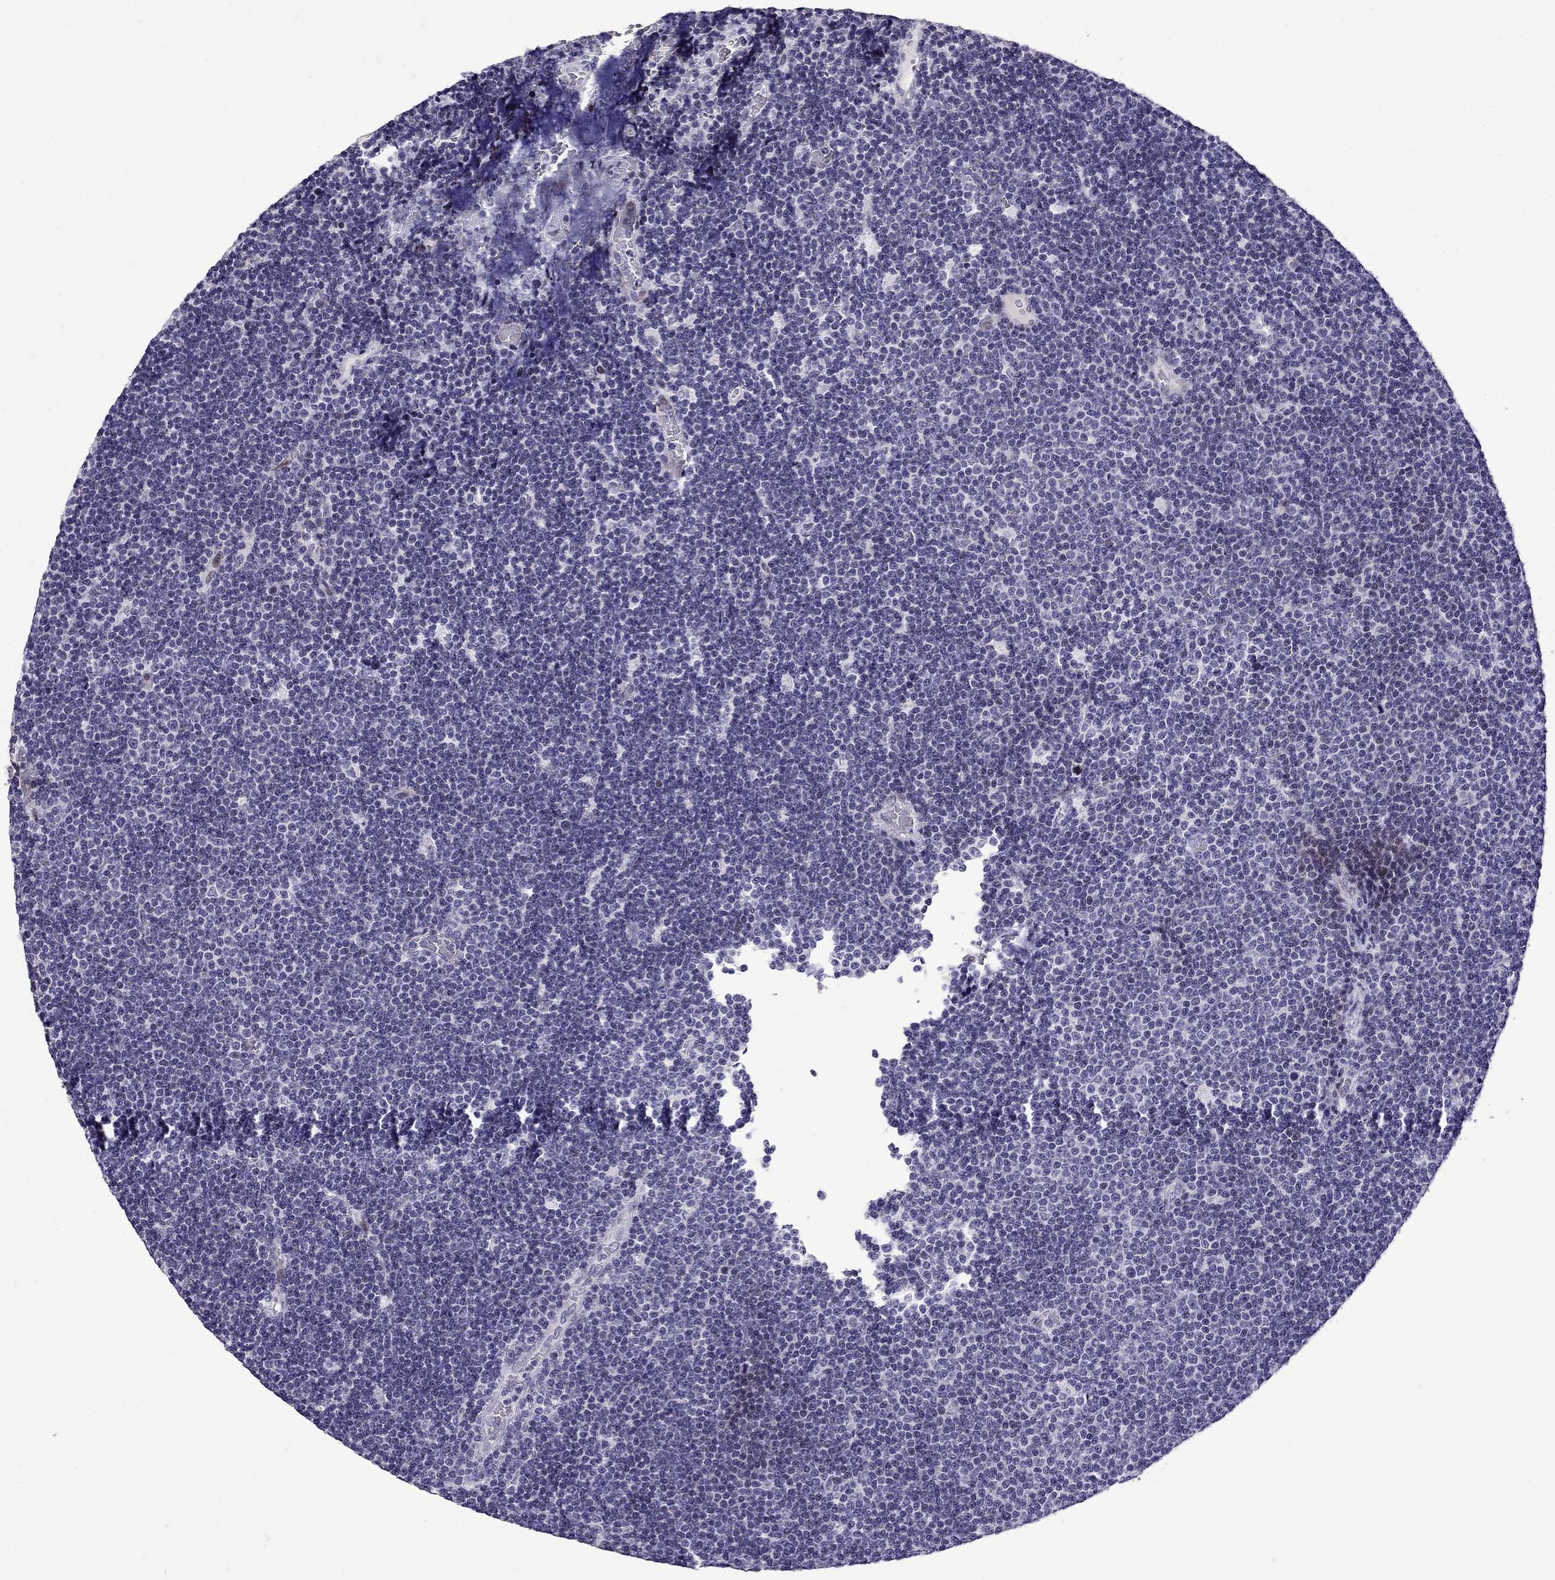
{"staining": {"intensity": "negative", "quantity": "none", "location": "none"}, "tissue": "lymphoma", "cell_type": "Tumor cells", "image_type": "cancer", "snomed": [{"axis": "morphology", "description": "Malignant lymphoma, non-Hodgkin's type, Low grade"}, {"axis": "topography", "description": "Brain"}], "caption": "Immunohistochemical staining of human lymphoma reveals no significant expression in tumor cells.", "gene": "TTN", "patient": {"sex": "female", "age": 66}}